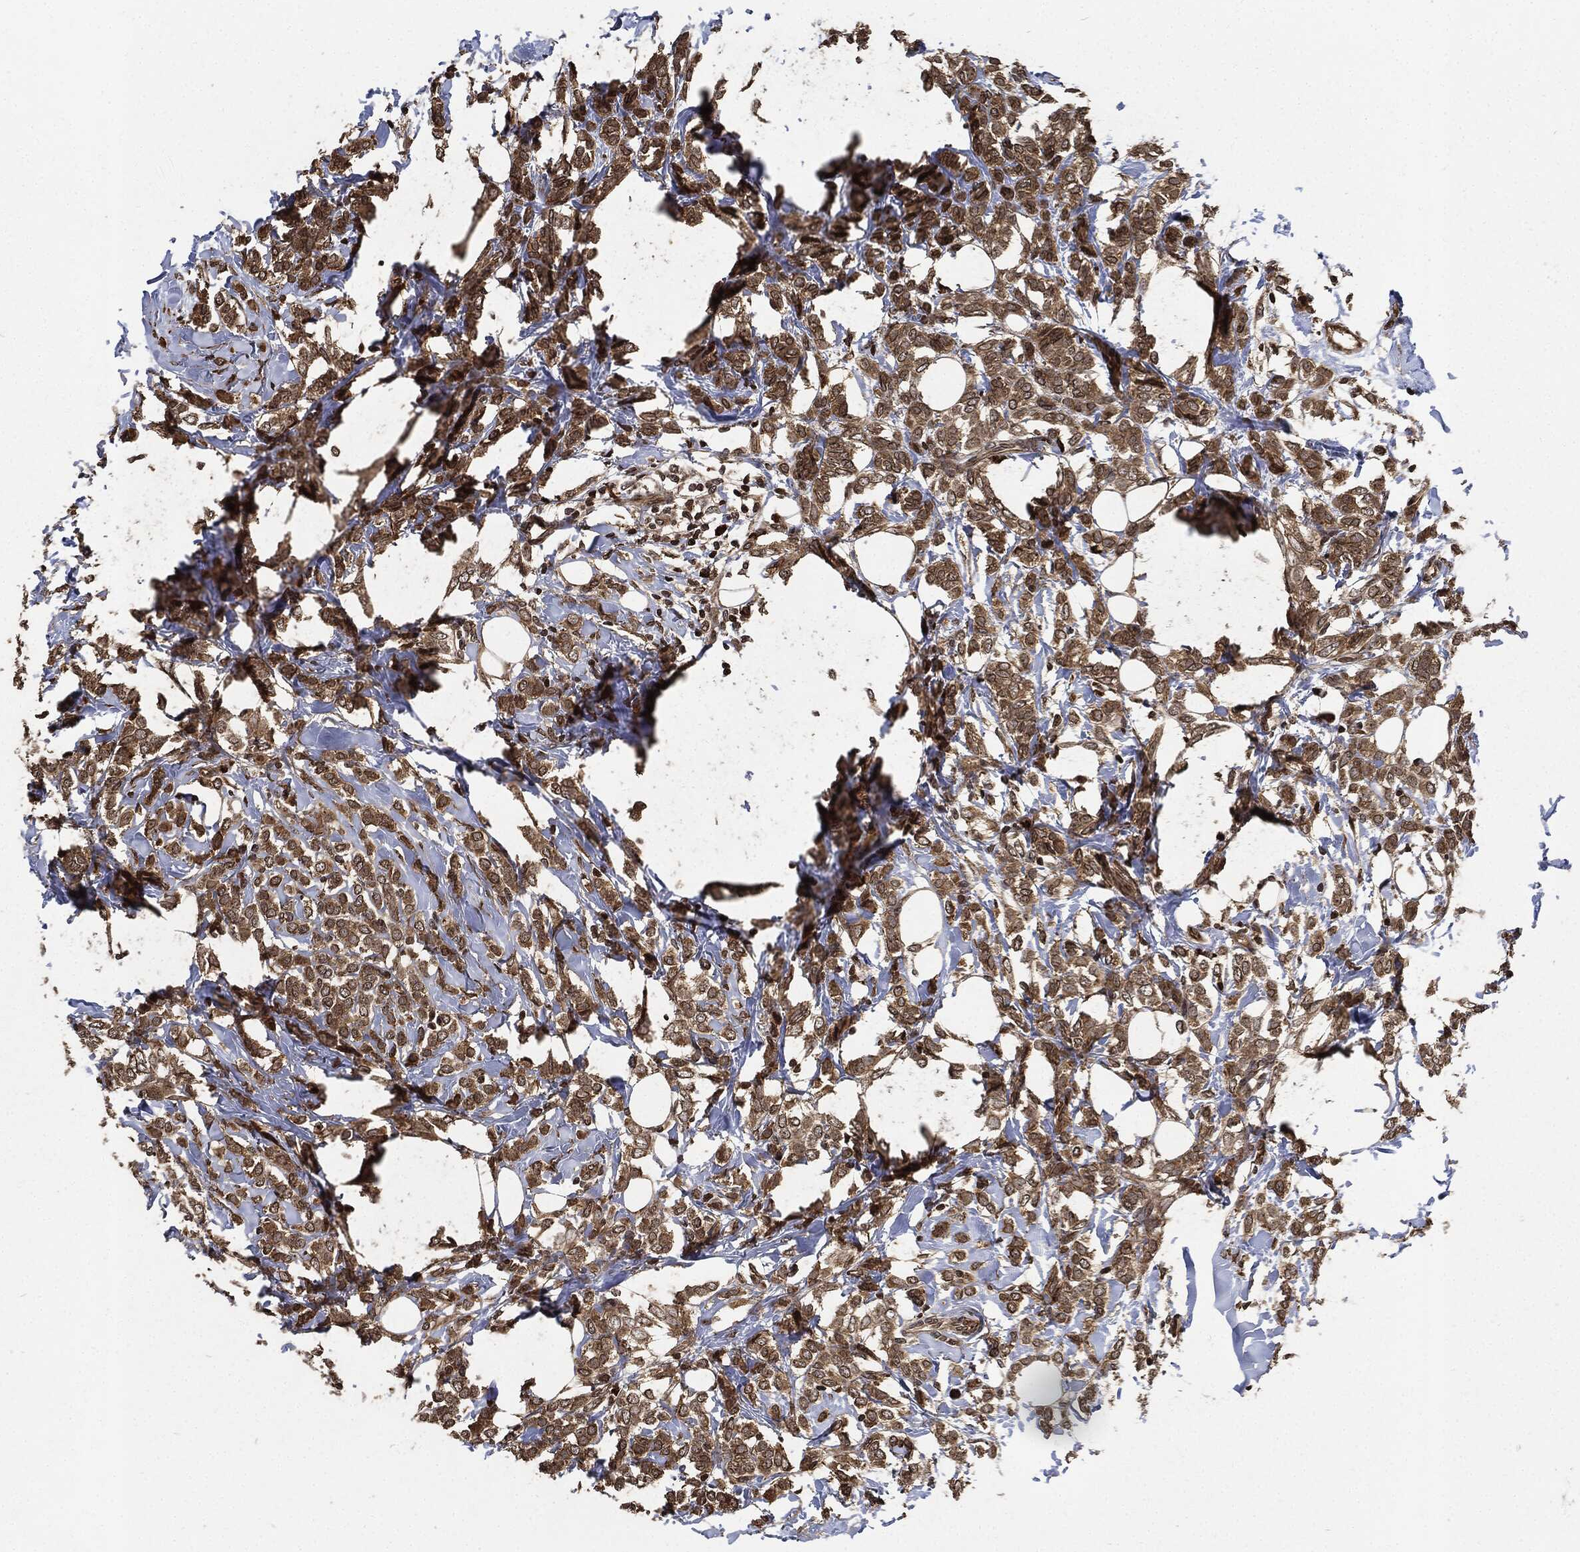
{"staining": {"intensity": "moderate", "quantity": ">75%", "location": "cytoplasmic/membranous"}, "tissue": "breast cancer", "cell_type": "Tumor cells", "image_type": "cancer", "snomed": [{"axis": "morphology", "description": "Lobular carcinoma"}, {"axis": "topography", "description": "Breast"}], "caption": "A brown stain highlights moderate cytoplasmic/membranous positivity of a protein in human lobular carcinoma (breast) tumor cells.", "gene": "PDK1", "patient": {"sex": "female", "age": 49}}